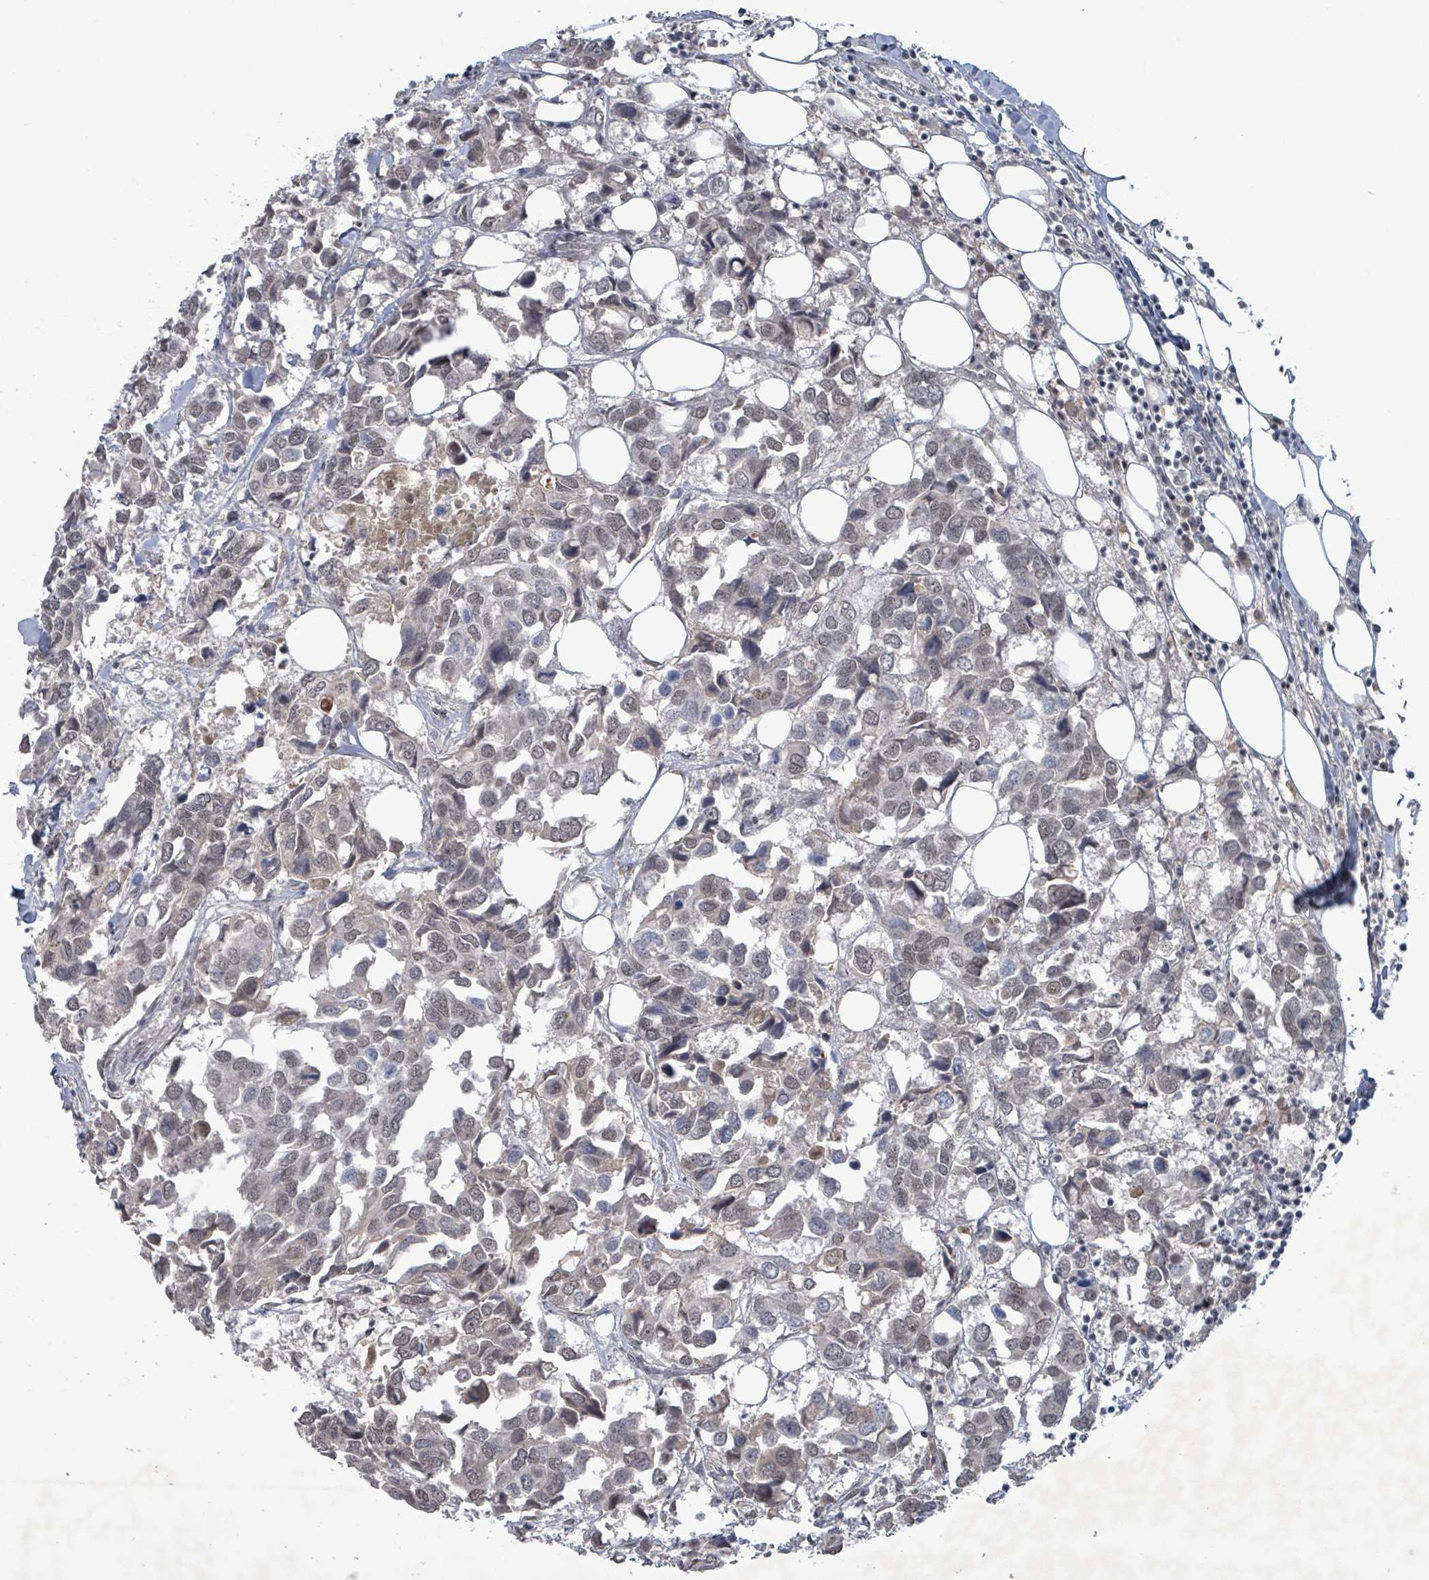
{"staining": {"intensity": "weak", "quantity": "<25%", "location": "nuclear"}, "tissue": "breast cancer", "cell_type": "Tumor cells", "image_type": "cancer", "snomed": [{"axis": "morphology", "description": "Duct carcinoma"}, {"axis": "topography", "description": "Breast"}], "caption": "The histopathology image displays no staining of tumor cells in breast cancer (intraductal carcinoma).", "gene": "BANP", "patient": {"sex": "female", "age": 83}}